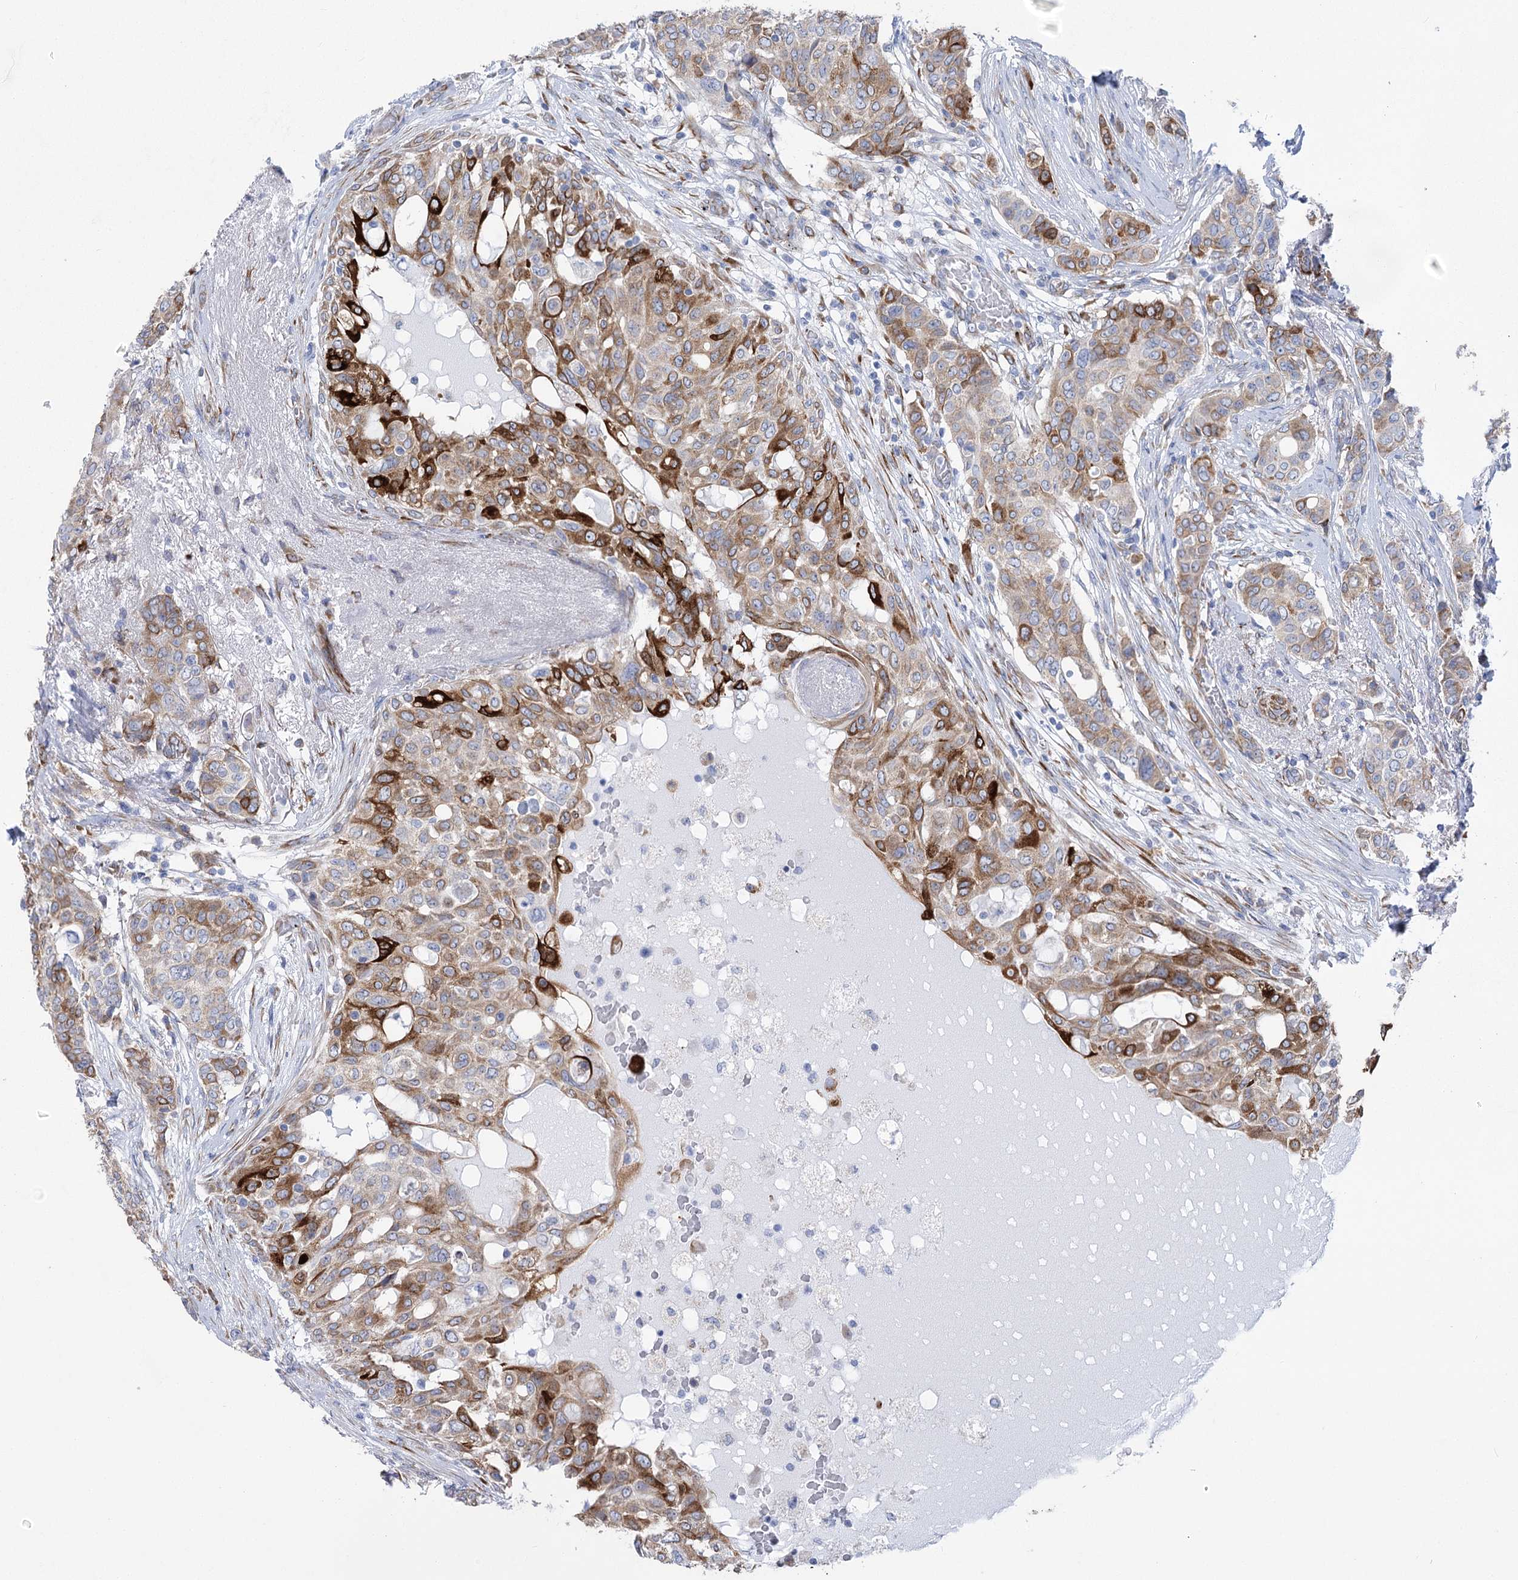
{"staining": {"intensity": "strong", "quantity": "25%-75%", "location": "cytoplasmic/membranous"}, "tissue": "breast cancer", "cell_type": "Tumor cells", "image_type": "cancer", "snomed": [{"axis": "morphology", "description": "Lobular carcinoma"}, {"axis": "topography", "description": "Breast"}], "caption": "Protein staining shows strong cytoplasmic/membranous positivity in about 25%-75% of tumor cells in lobular carcinoma (breast).", "gene": "YTHDC2", "patient": {"sex": "female", "age": 51}}